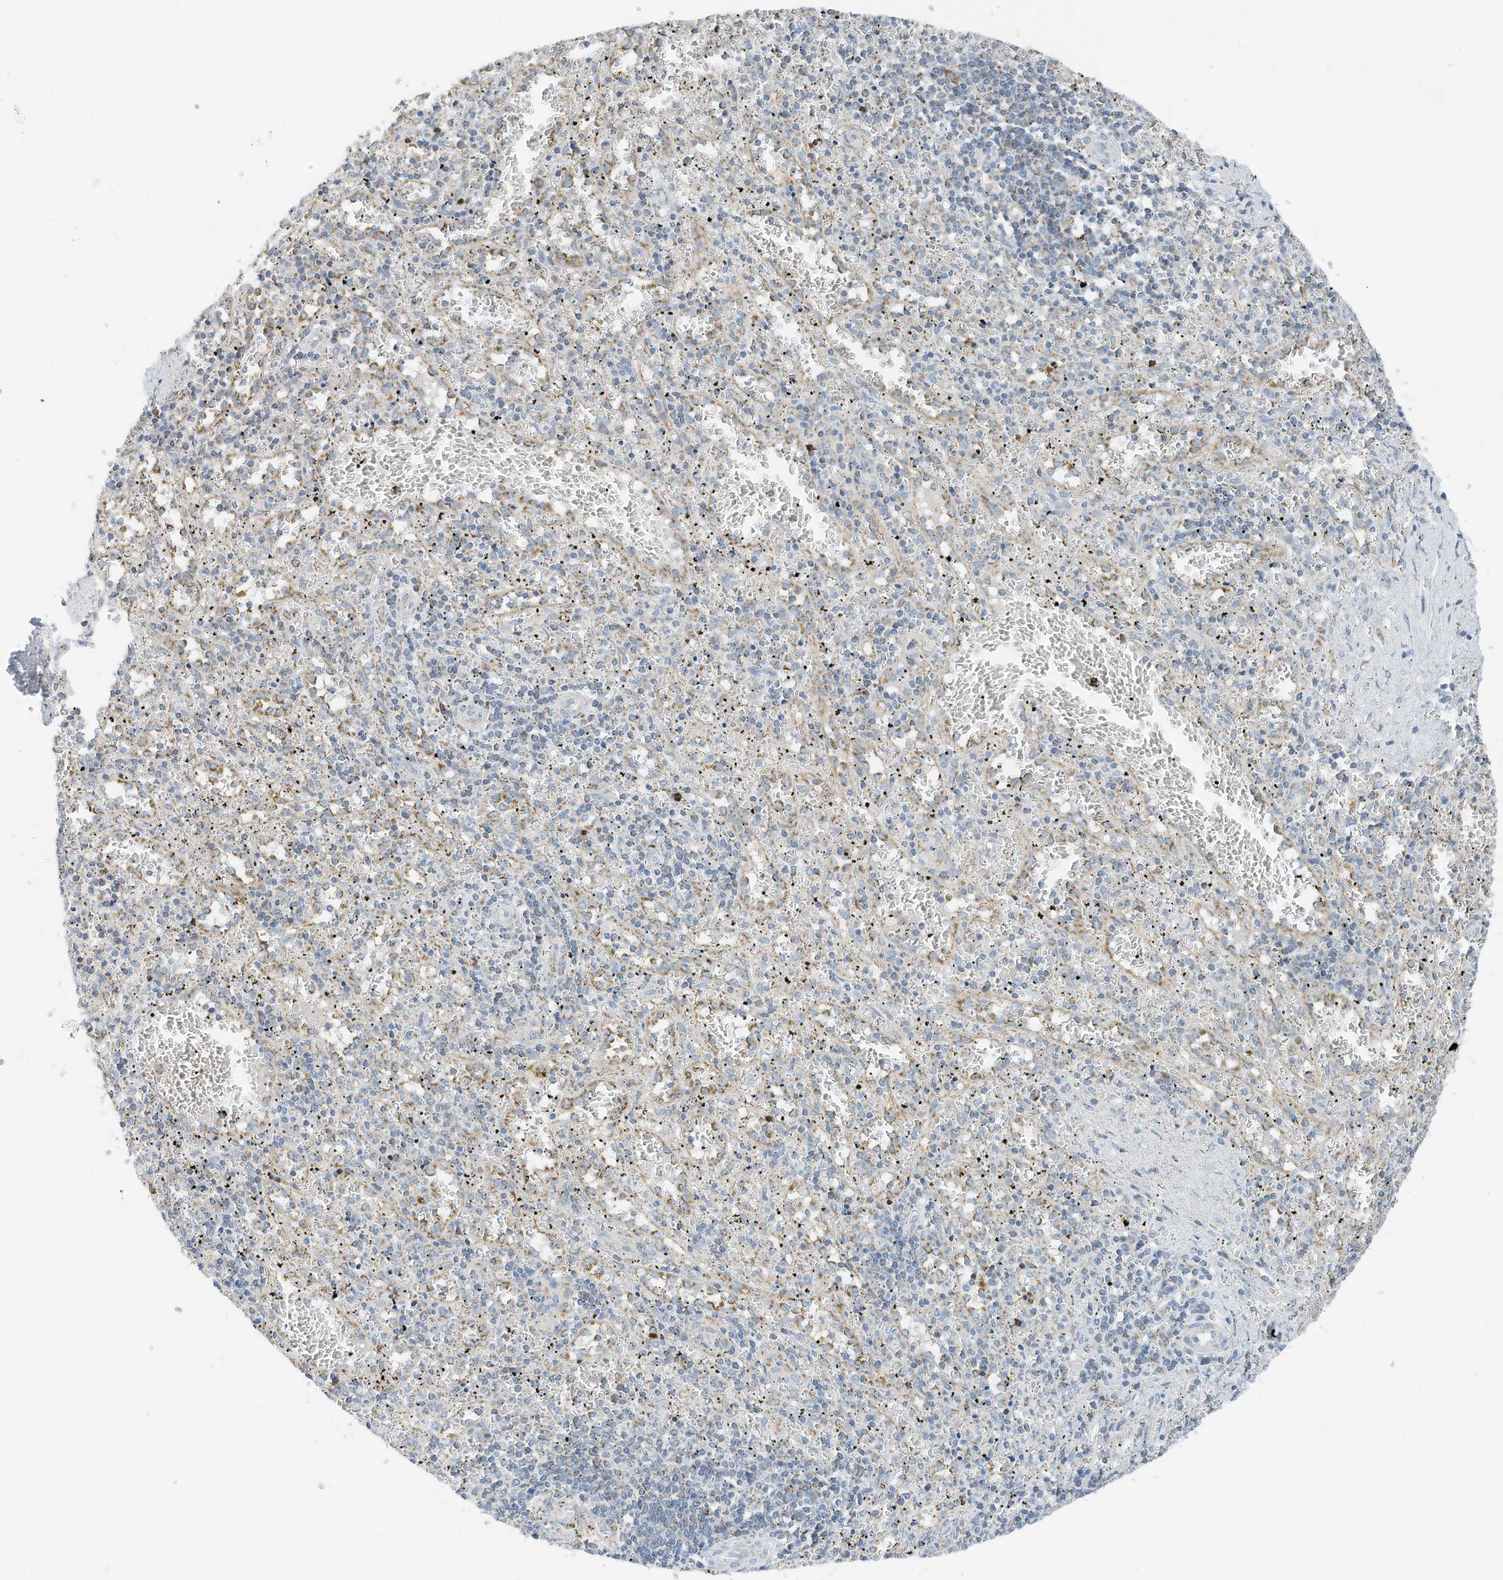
{"staining": {"intensity": "negative", "quantity": "none", "location": "none"}, "tissue": "spleen", "cell_type": "Cells in red pulp", "image_type": "normal", "snomed": [{"axis": "morphology", "description": "Normal tissue, NOS"}, {"axis": "topography", "description": "Spleen"}], "caption": "A high-resolution micrograph shows immunohistochemistry (IHC) staining of benign spleen, which shows no significant expression in cells in red pulp. (IHC, brightfield microscopy, high magnification).", "gene": "RMND1", "patient": {"sex": "male", "age": 11}}